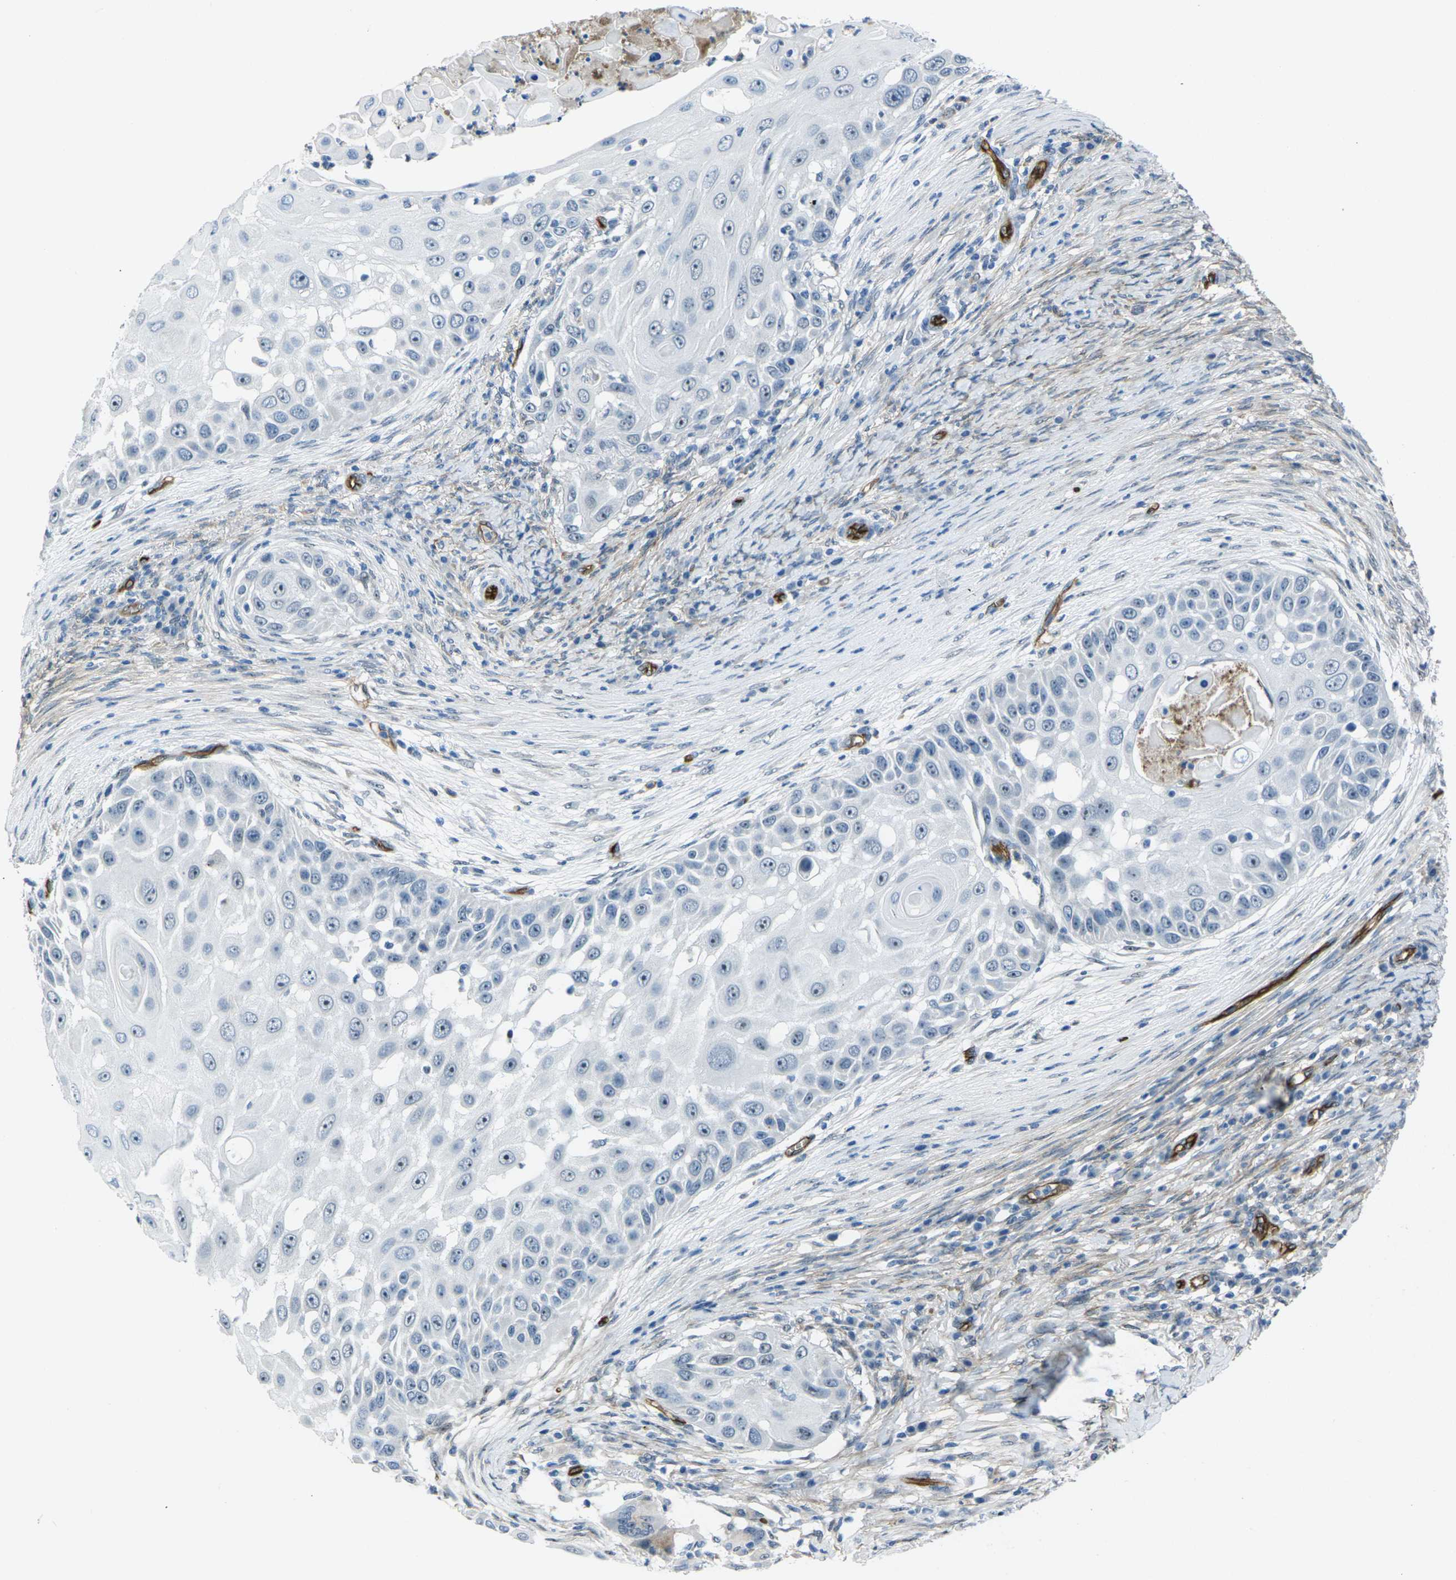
{"staining": {"intensity": "negative", "quantity": "none", "location": "none"}, "tissue": "skin cancer", "cell_type": "Tumor cells", "image_type": "cancer", "snomed": [{"axis": "morphology", "description": "Squamous cell carcinoma, NOS"}, {"axis": "topography", "description": "Skin"}], "caption": "Skin cancer (squamous cell carcinoma) was stained to show a protein in brown. There is no significant expression in tumor cells. (Stains: DAB IHC with hematoxylin counter stain, Microscopy: brightfield microscopy at high magnification).", "gene": "HSPA12B", "patient": {"sex": "female", "age": 44}}